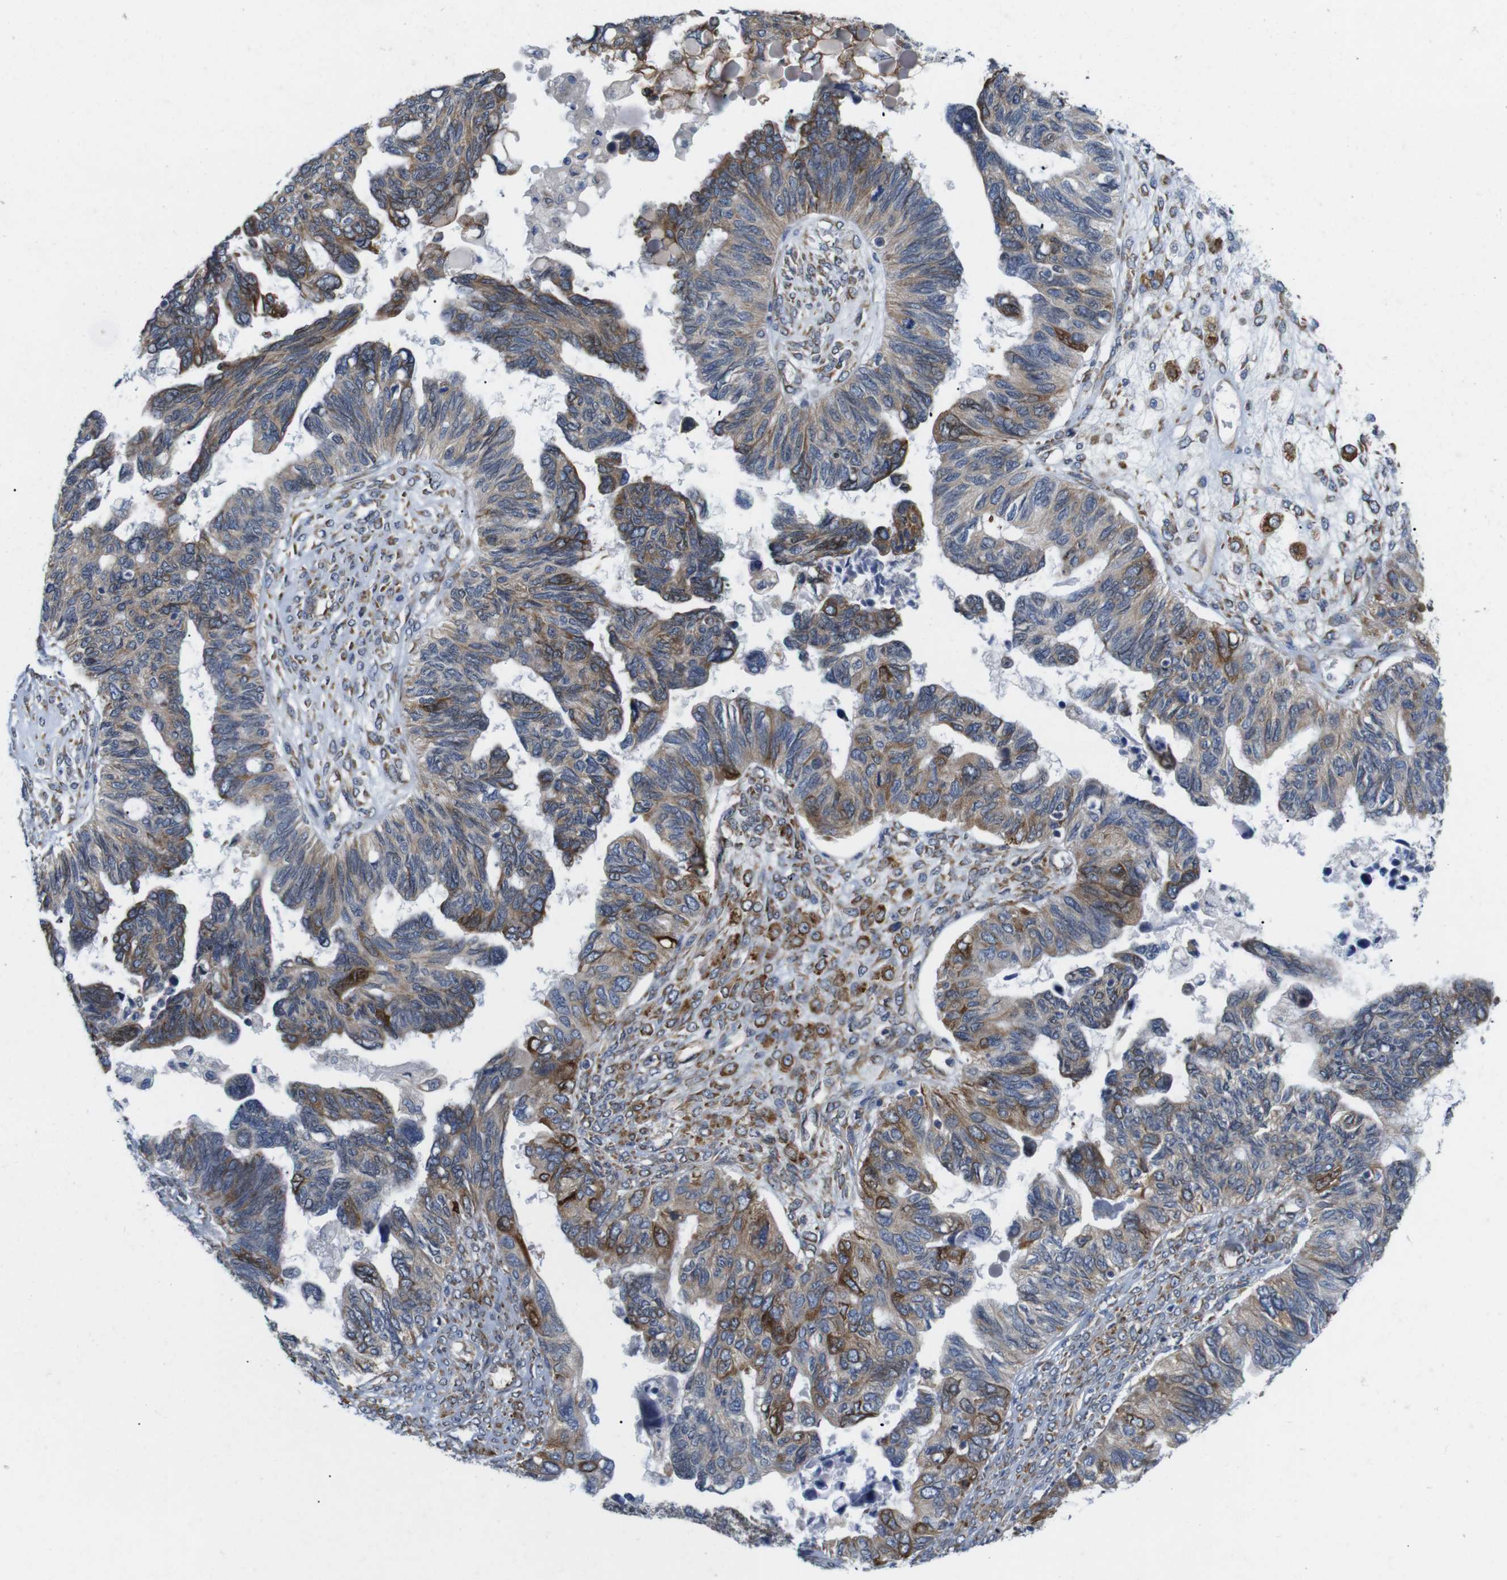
{"staining": {"intensity": "moderate", "quantity": "25%-75%", "location": "cytoplasmic/membranous"}, "tissue": "ovarian cancer", "cell_type": "Tumor cells", "image_type": "cancer", "snomed": [{"axis": "morphology", "description": "Cystadenocarcinoma, serous, NOS"}, {"axis": "topography", "description": "Ovary"}], "caption": "Moderate cytoplasmic/membranous protein staining is seen in approximately 25%-75% of tumor cells in ovarian serous cystadenocarcinoma.", "gene": "HACD3", "patient": {"sex": "female", "age": 79}}